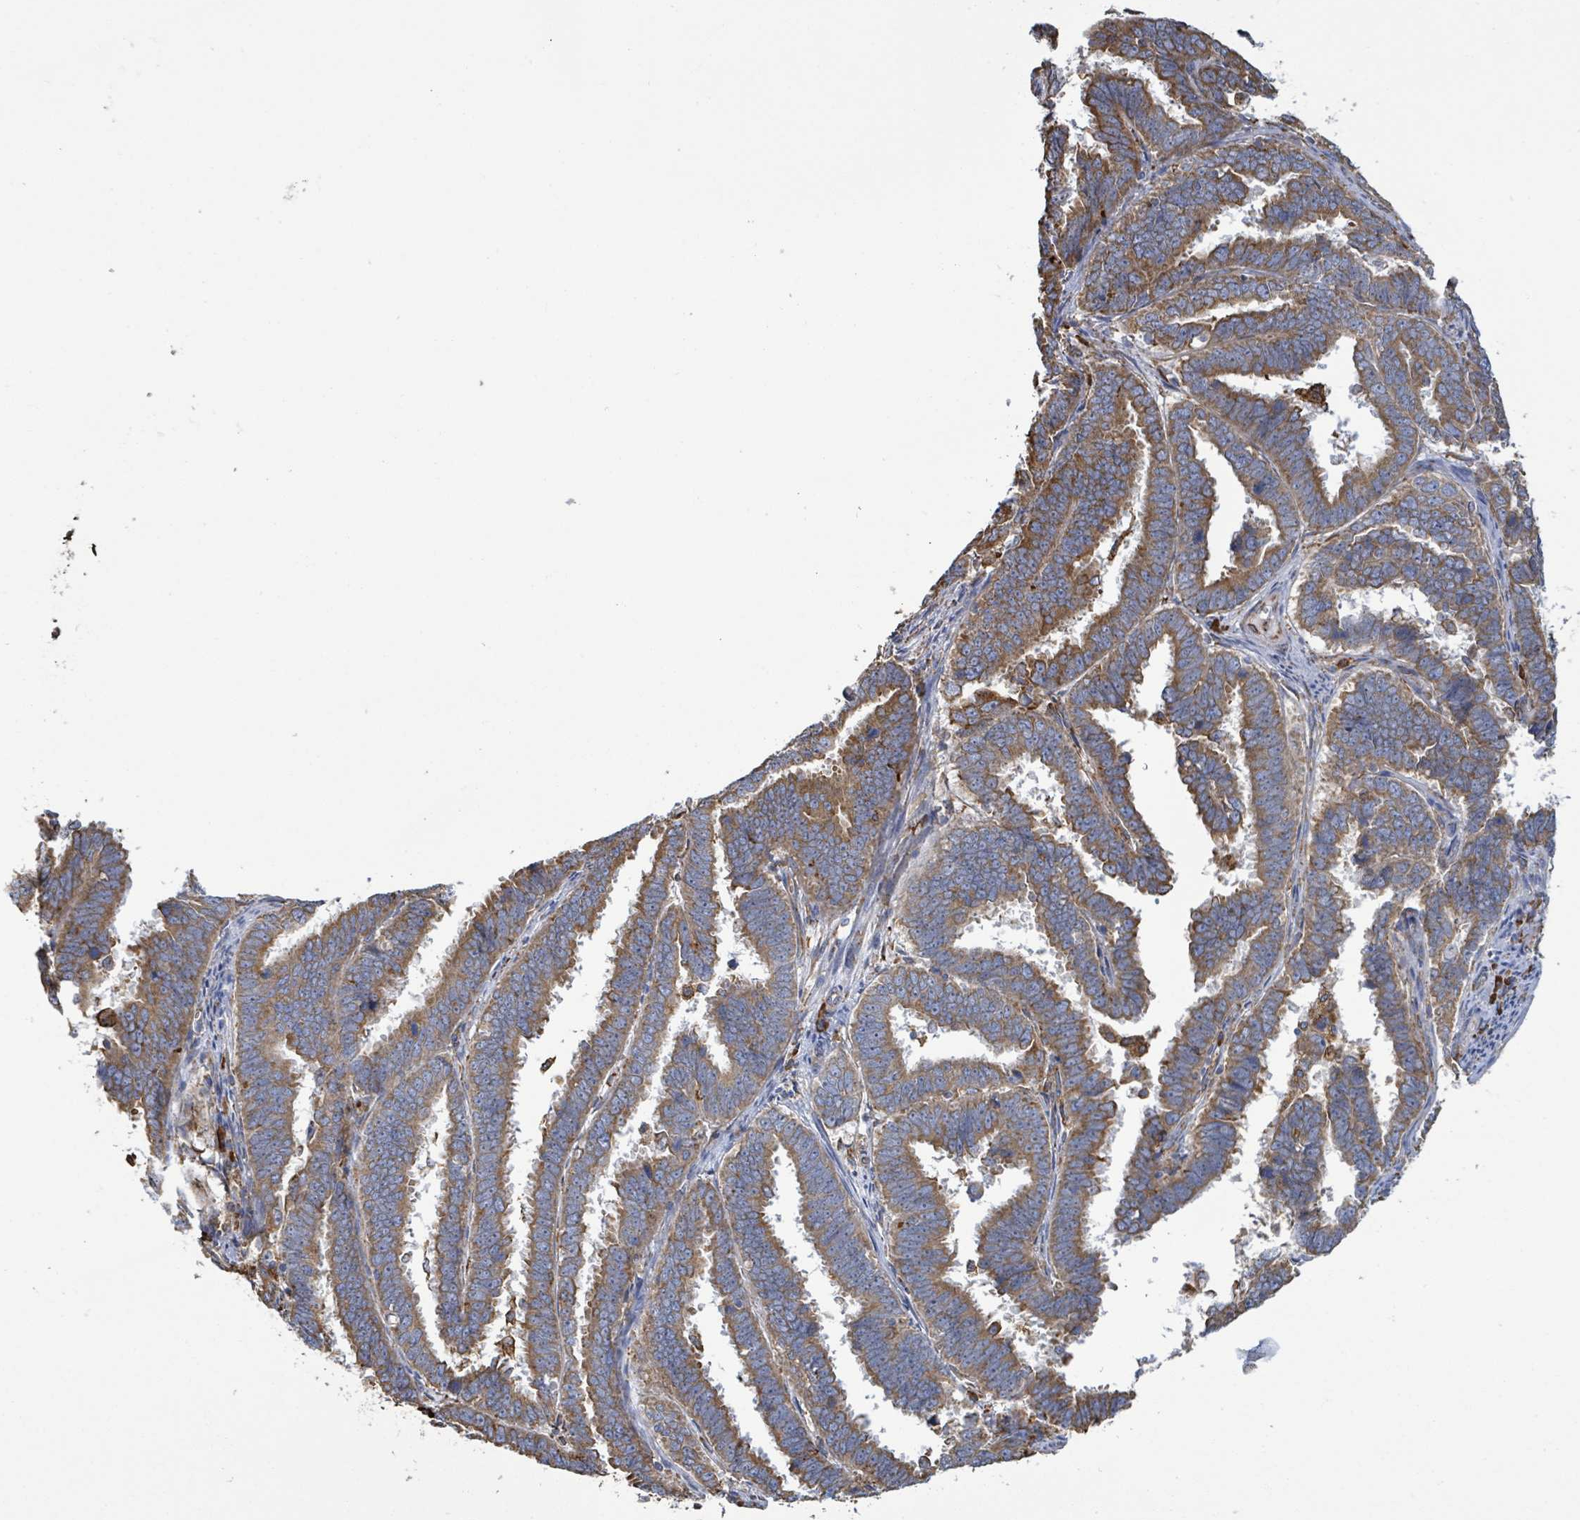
{"staining": {"intensity": "moderate", "quantity": ">75%", "location": "cytoplasmic/membranous"}, "tissue": "endometrial cancer", "cell_type": "Tumor cells", "image_type": "cancer", "snomed": [{"axis": "morphology", "description": "Adenocarcinoma, NOS"}, {"axis": "topography", "description": "Endometrium"}], "caption": "A high-resolution photomicrograph shows IHC staining of adenocarcinoma (endometrial), which reveals moderate cytoplasmic/membranous staining in approximately >75% of tumor cells.", "gene": "RFPL4A", "patient": {"sex": "female", "age": 75}}